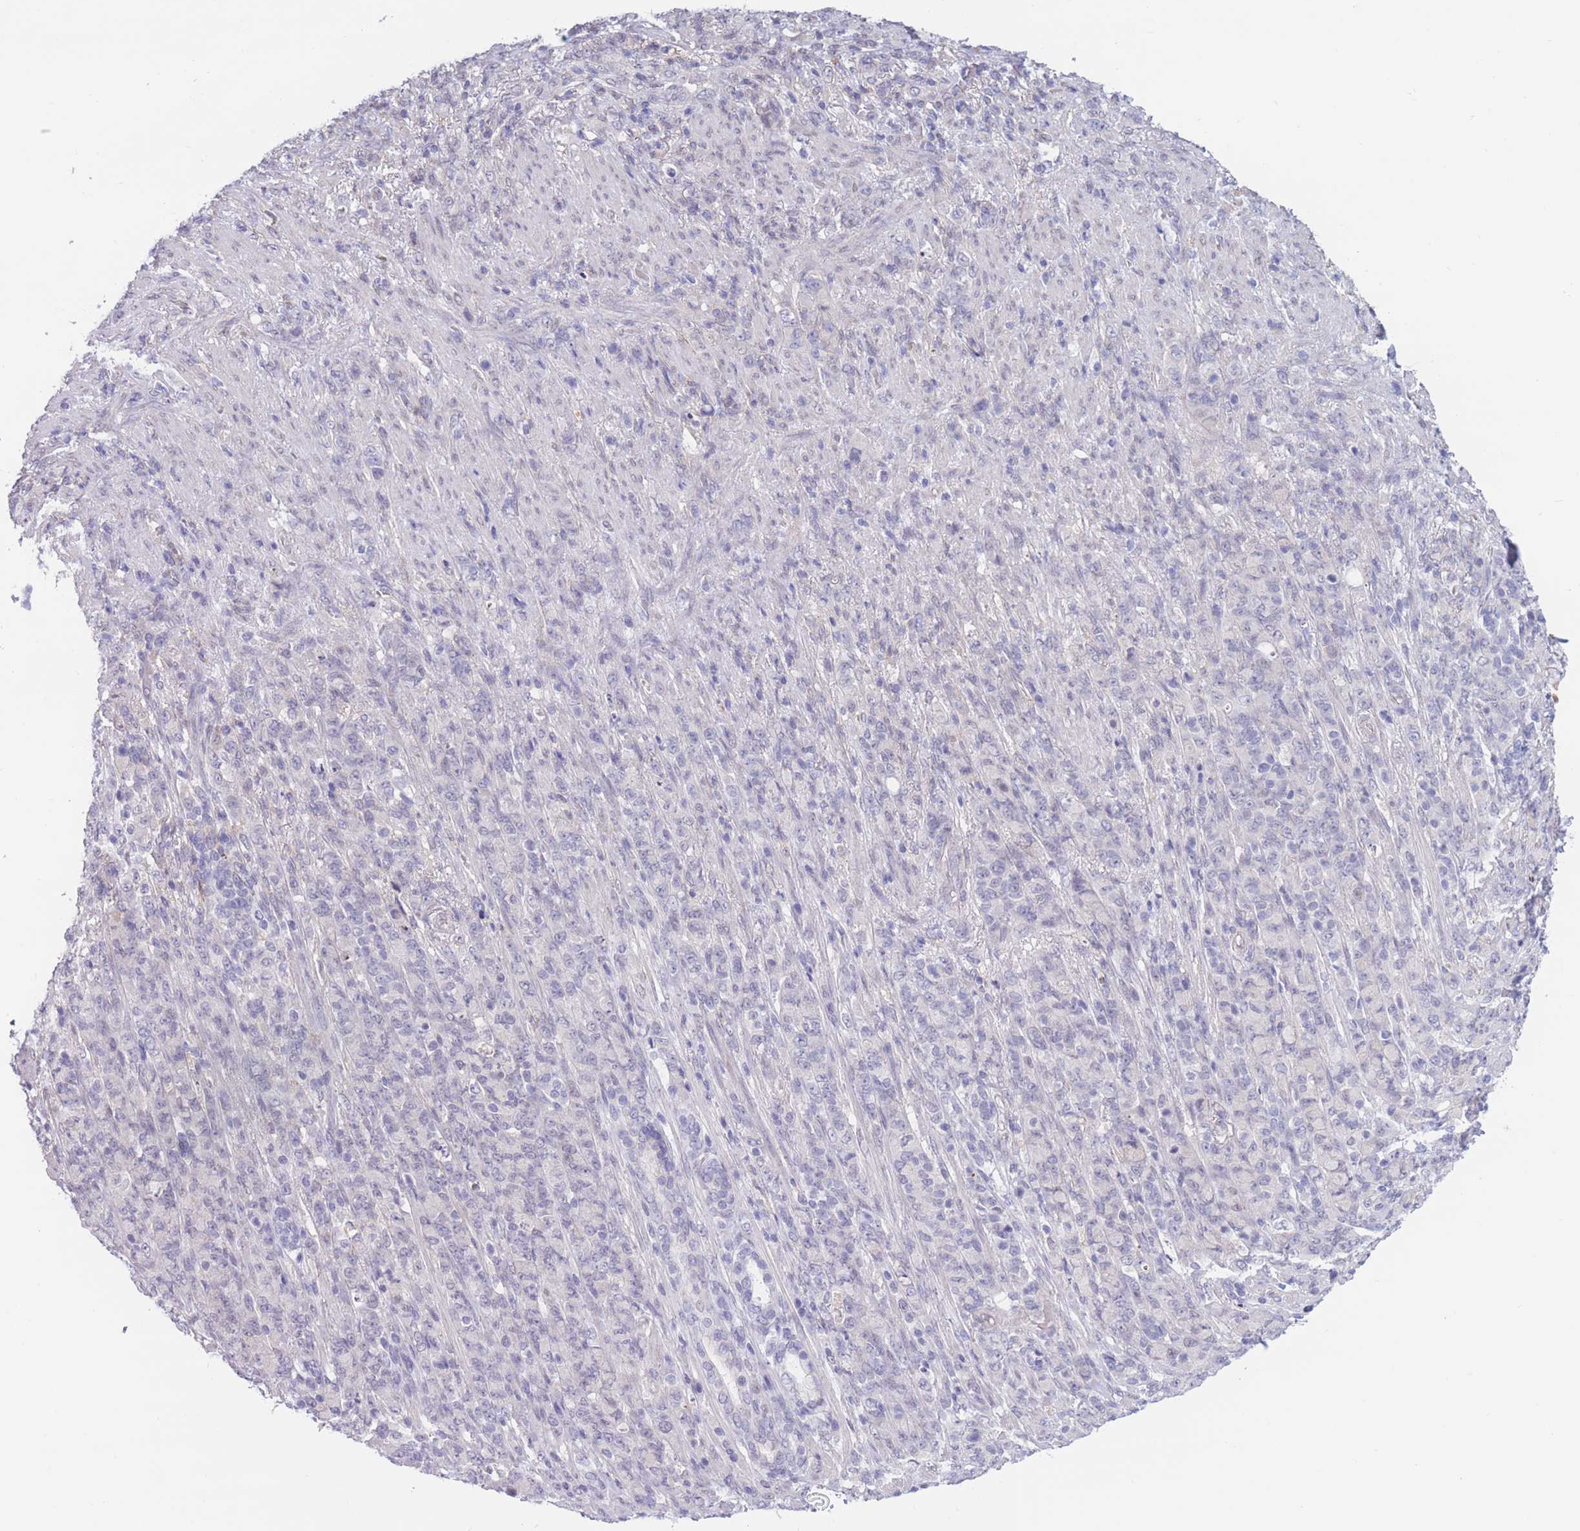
{"staining": {"intensity": "negative", "quantity": "none", "location": "none"}, "tissue": "stomach cancer", "cell_type": "Tumor cells", "image_type": "cancer", "snomed": [{"axis": "morphology", "description": "Adenocarcinoma, NOS"}, {"axis": "topography", "description": "Stomach"}], "caption": "Immunohistochemistry (IHC) histopathology image of stomach adenocarcinoma stained for a protein (brown), which demonstrates no staining in tumor cells.", "gene": "PODXL", "patient": {"sex": "female", "age": 79}}